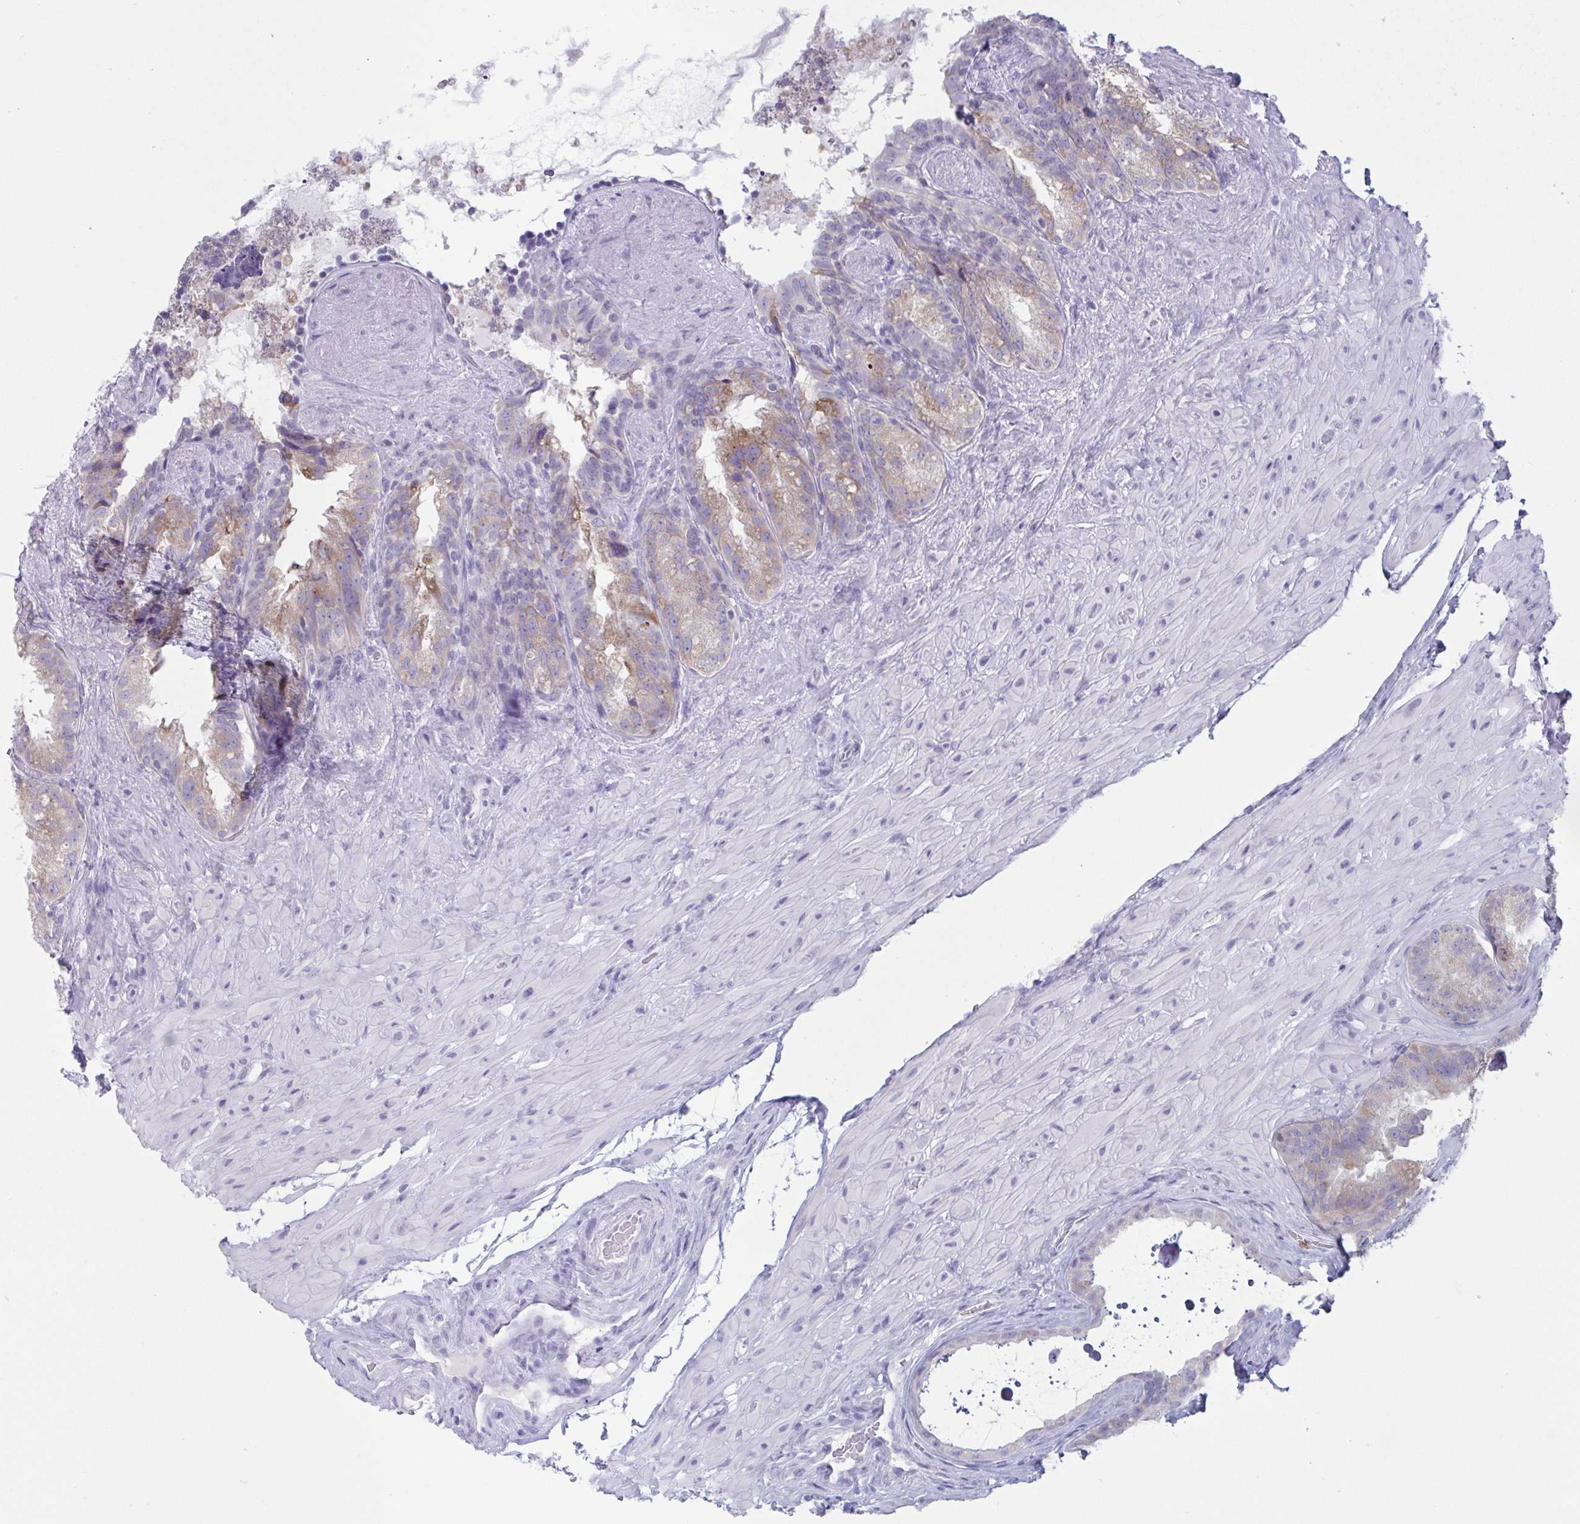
{"staining": {"intensity": "moderate", "quantity": "25%-75%", "location": "cytoplasmic/membranous"}, "tissue": "seminal vesicle", "cell_type": "Glandular cells", "image_type": "normal", "snomed": [{"axis": "morphology", "description": "Normal tissue, NOS"}, {"axis": "topography", "description": "Seminal veicle"}], "caption": "IHC of normal seminal vesicle exhibits medium levels of moderate cytoplasmic/membranous staining in approximately 25%-75% of glandular cells.", "gene": "CYP4F11", "patient": {"sex": "male", "age": 60}}